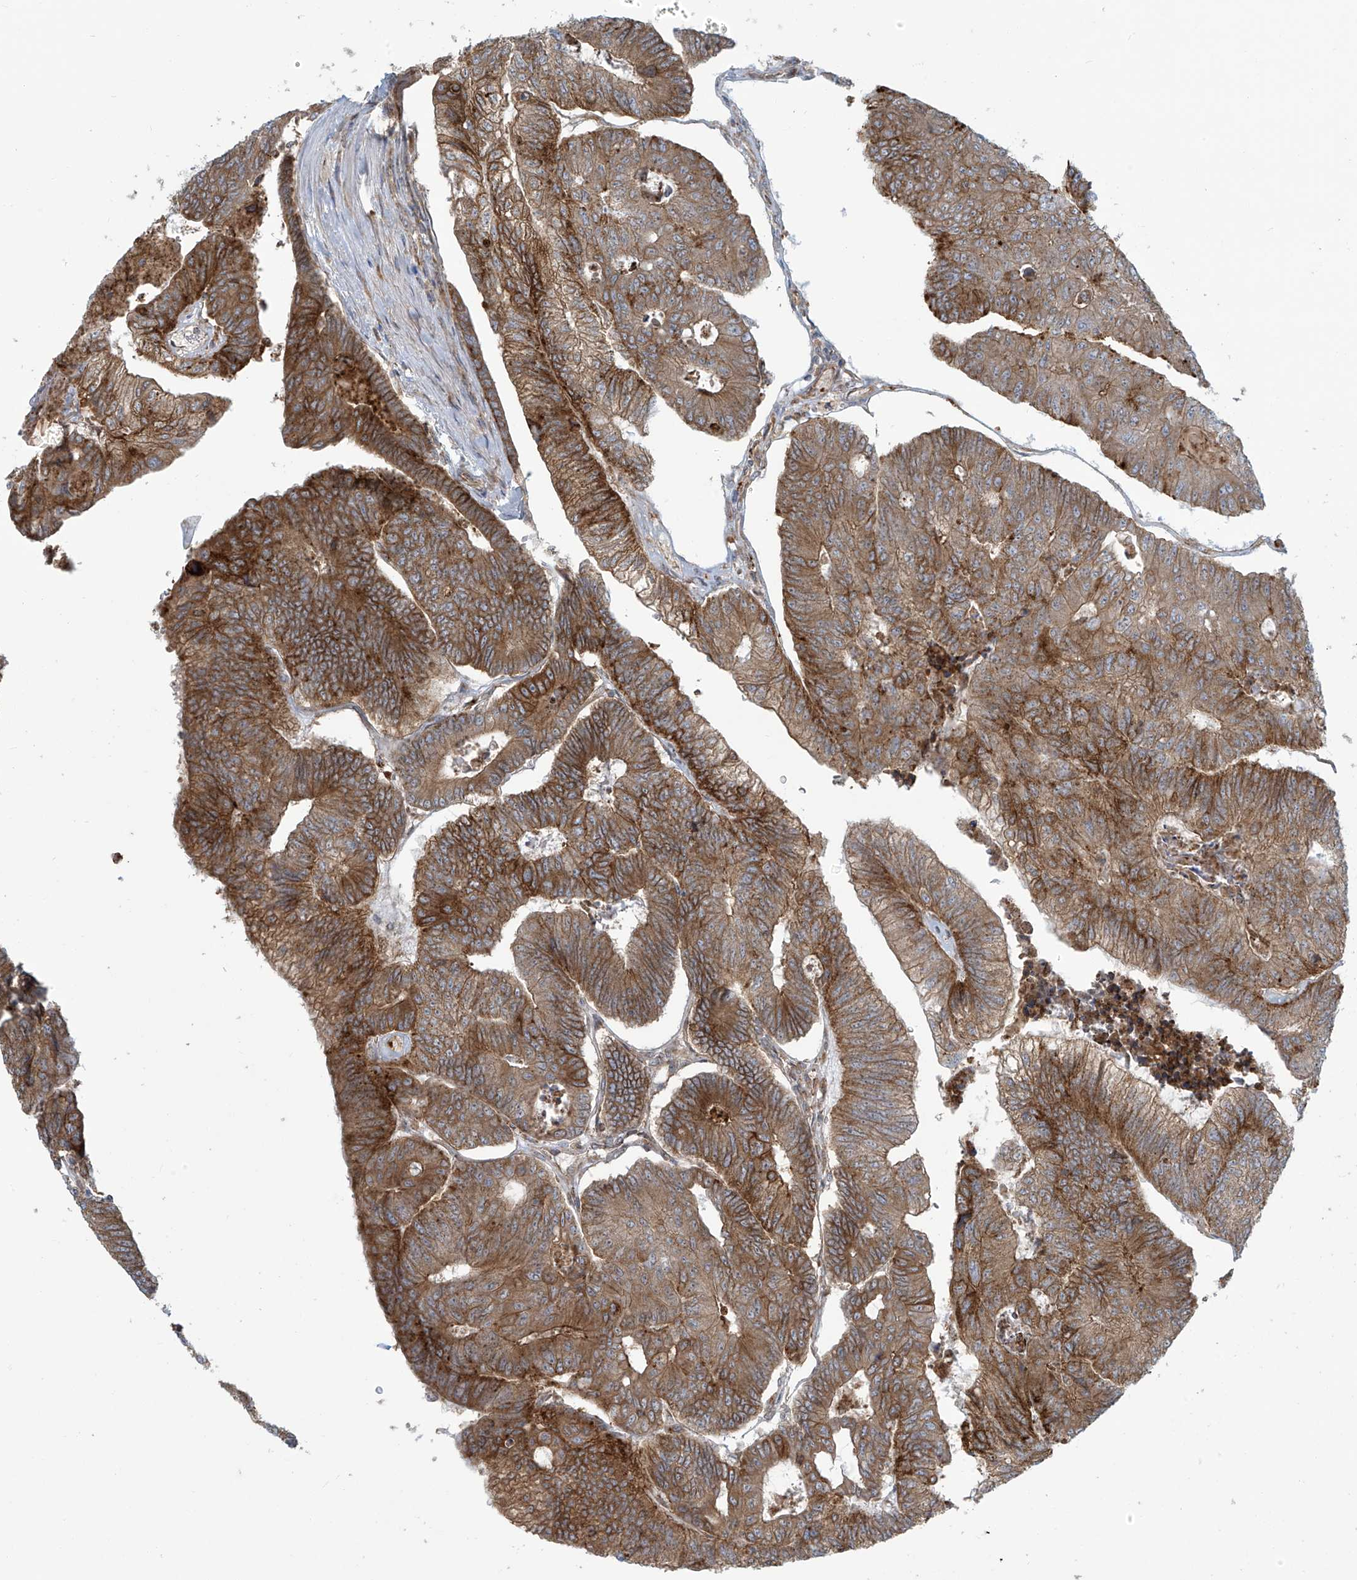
{"staining": {"intensity": "moderate", "quantity": ">75%", "location": "cytoplasmic/membranous"}, "tissue": "colorectal cancer", "cell_type": "Tumor cells", "image_type": "cancer", "snomed": [{"axis": "morphology", "description": "Adenocarcinoma, NOS"}, {"axis": "topography", "description": "Colon"}], "caption": "Protein expression analysis of human colorectal adenocarcinoma reveals moderate cytoplasmic/membranous staining in approximately >75% of tumor cells. The protein of interest is stained brown, and the nuclei are stained in blue (DAB IHC with brightfield microscopy, high magnification).", "gene": "LZTS3", "patient": {"sex": "female", "age": 67}}